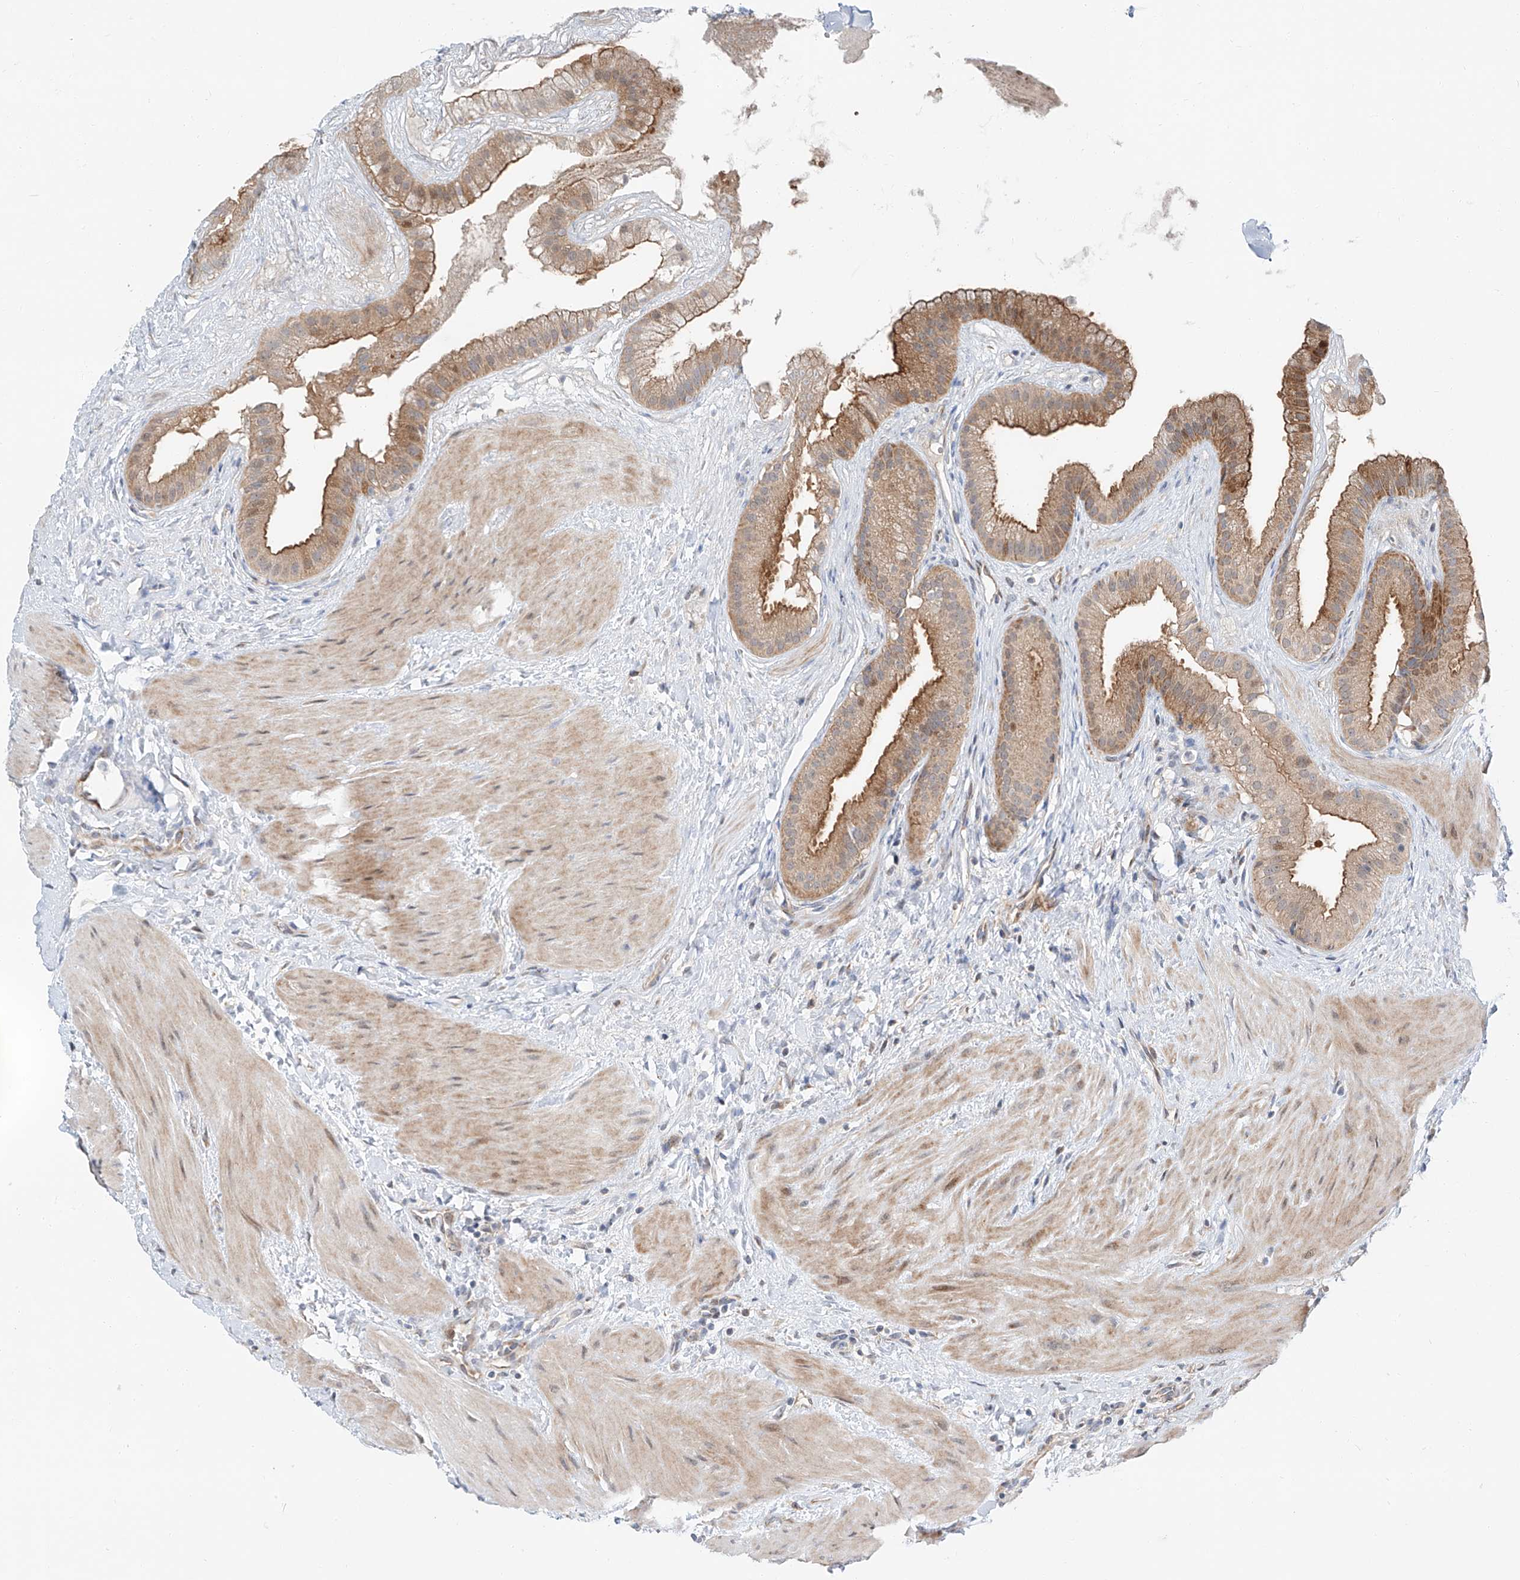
{"staining": {"intensity": "strong", "quantity": "25%-75%", "location": "cytoplasmic/membranous"}, "tissue": "gallbladder", "cell_type": "Glandular cells", "image_type": "normal", "snomed": [{"axis": "morphology", "description": "Normal tissue, NOS"}, {"axis": "topography", "description": "Gallbladder"}], "caption": "Brown immunohistochemical staining in unremarkable human gallbladder shows strong cytoplasmic/membranous expression in about 25%-75% of glandular cells. Nuclei are stained in blue.", "gene": "CLDND1", "patient": {"sex": "male", "age": 55}}